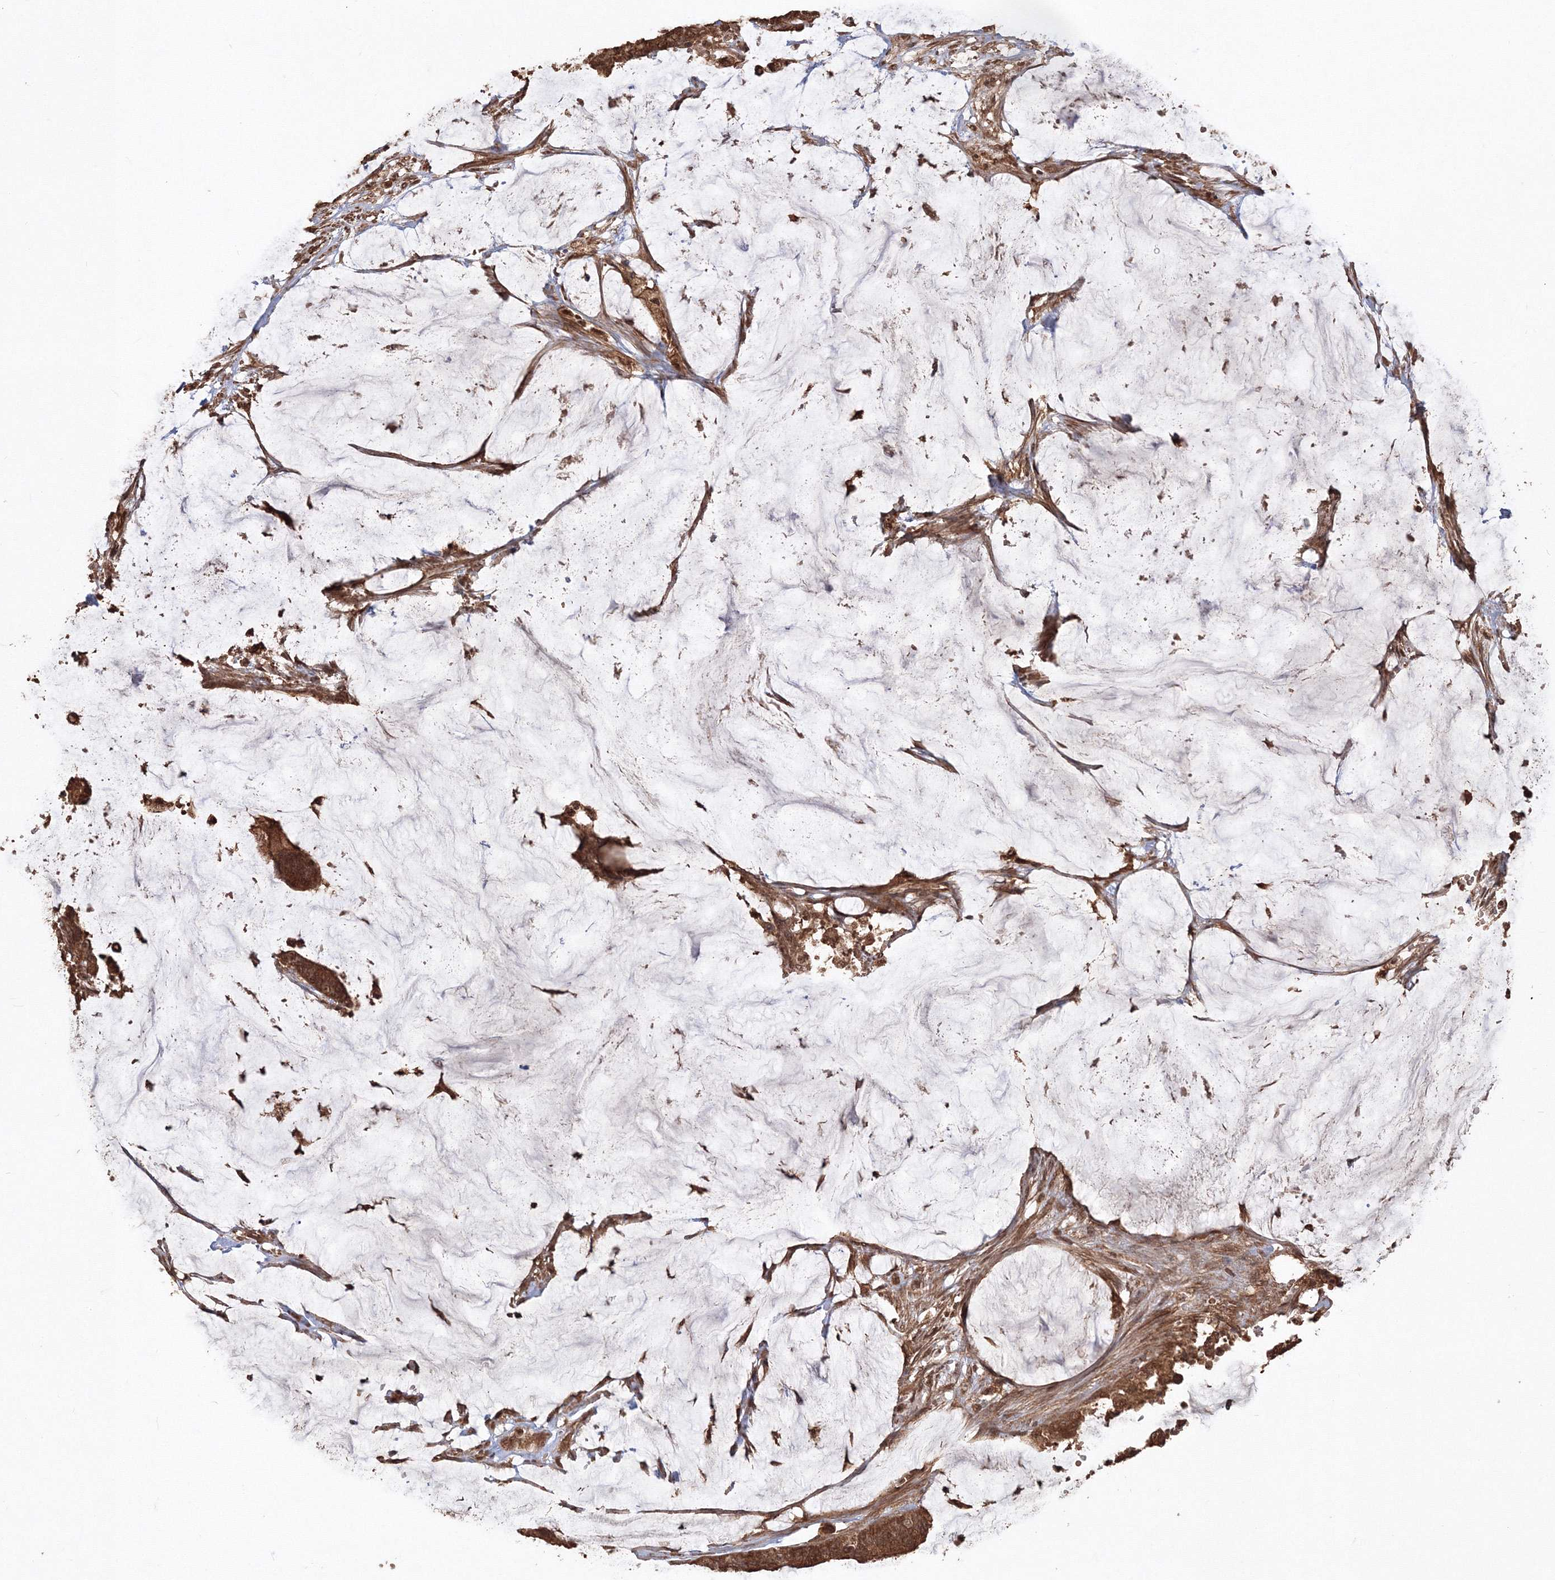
{"staining": {"intensity": "moderate", "quantity": ">75%", "location": "cytoplasmic/membranous,nuclear"}, "tissue": "colorectal cancer", "cell_type": "Tumor cells", "image_type": "cancer", "snomed": [{"axis": "morphology", "description": "Adenocarcinoma, NOS"}, {"axis": "topography", "description": "Rectum"}], "caption": "Colorectal cancer (adenocarcinoma) tissue displays moderate cytoplasmic/membranous and nuclear staining in about >75% of tumor cells", "gene": "CCDC122", "patient": {"sex": "female", "age": 66}}